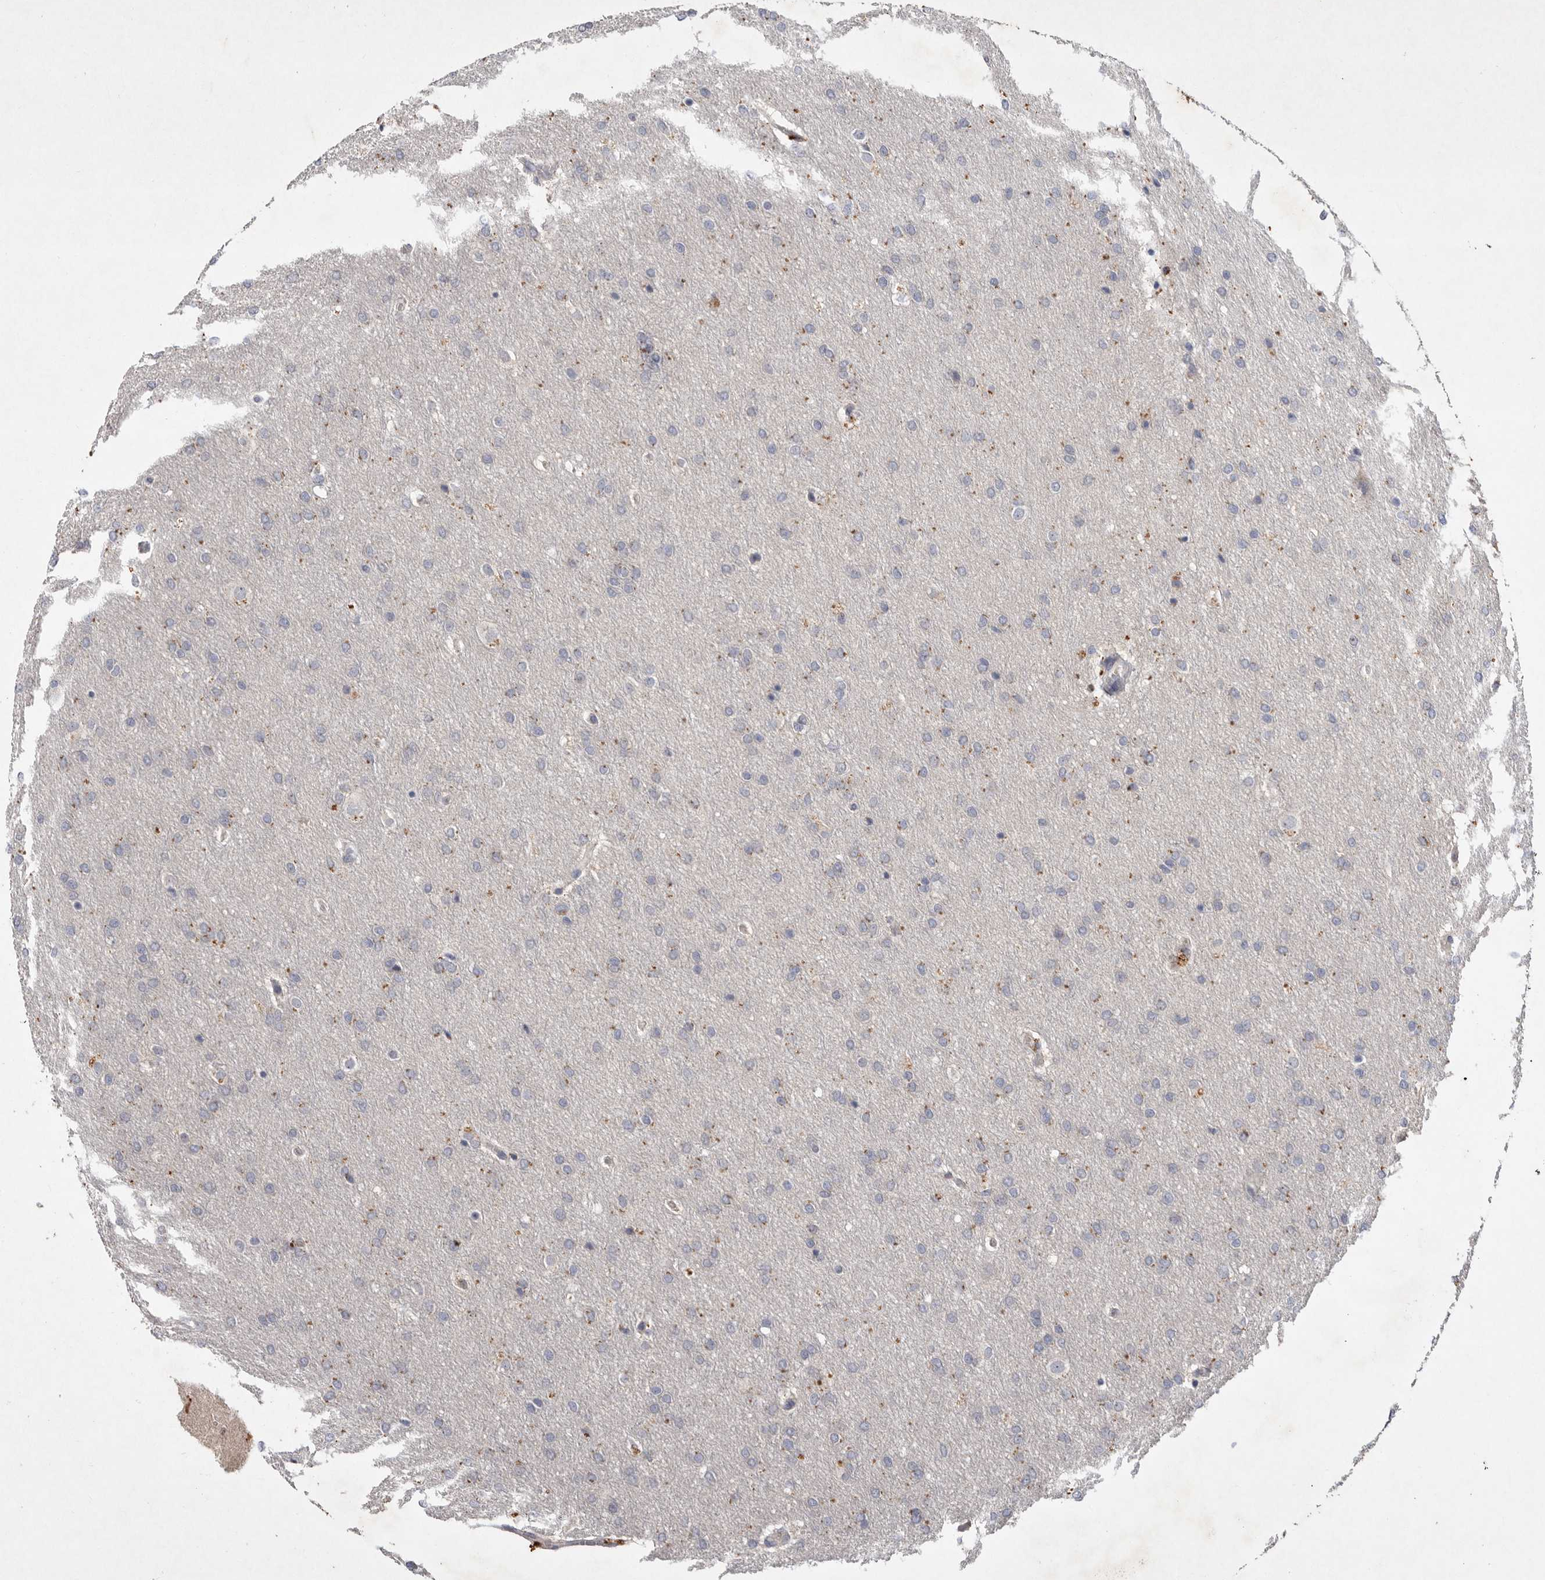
{"staining": {"intensity": "negative", "quantity": "none", "location": "none"}, "tissue": "glioma", "cell_type": "Tumor cells", "image_type": "cancer", "snomed": [{"axis": "morphology", "description": "Glioma, malignant, Low grade"}, {"axis": "topography", "description": "Brain"}], "caption": "A high-resolution micrograph shows immunohistochemistry (IHC) staining of glioma, which exhibits no significant staining in tumor cells.", "gene": "TNFSF14", "patient": {"sex": "female", "age": 37}}